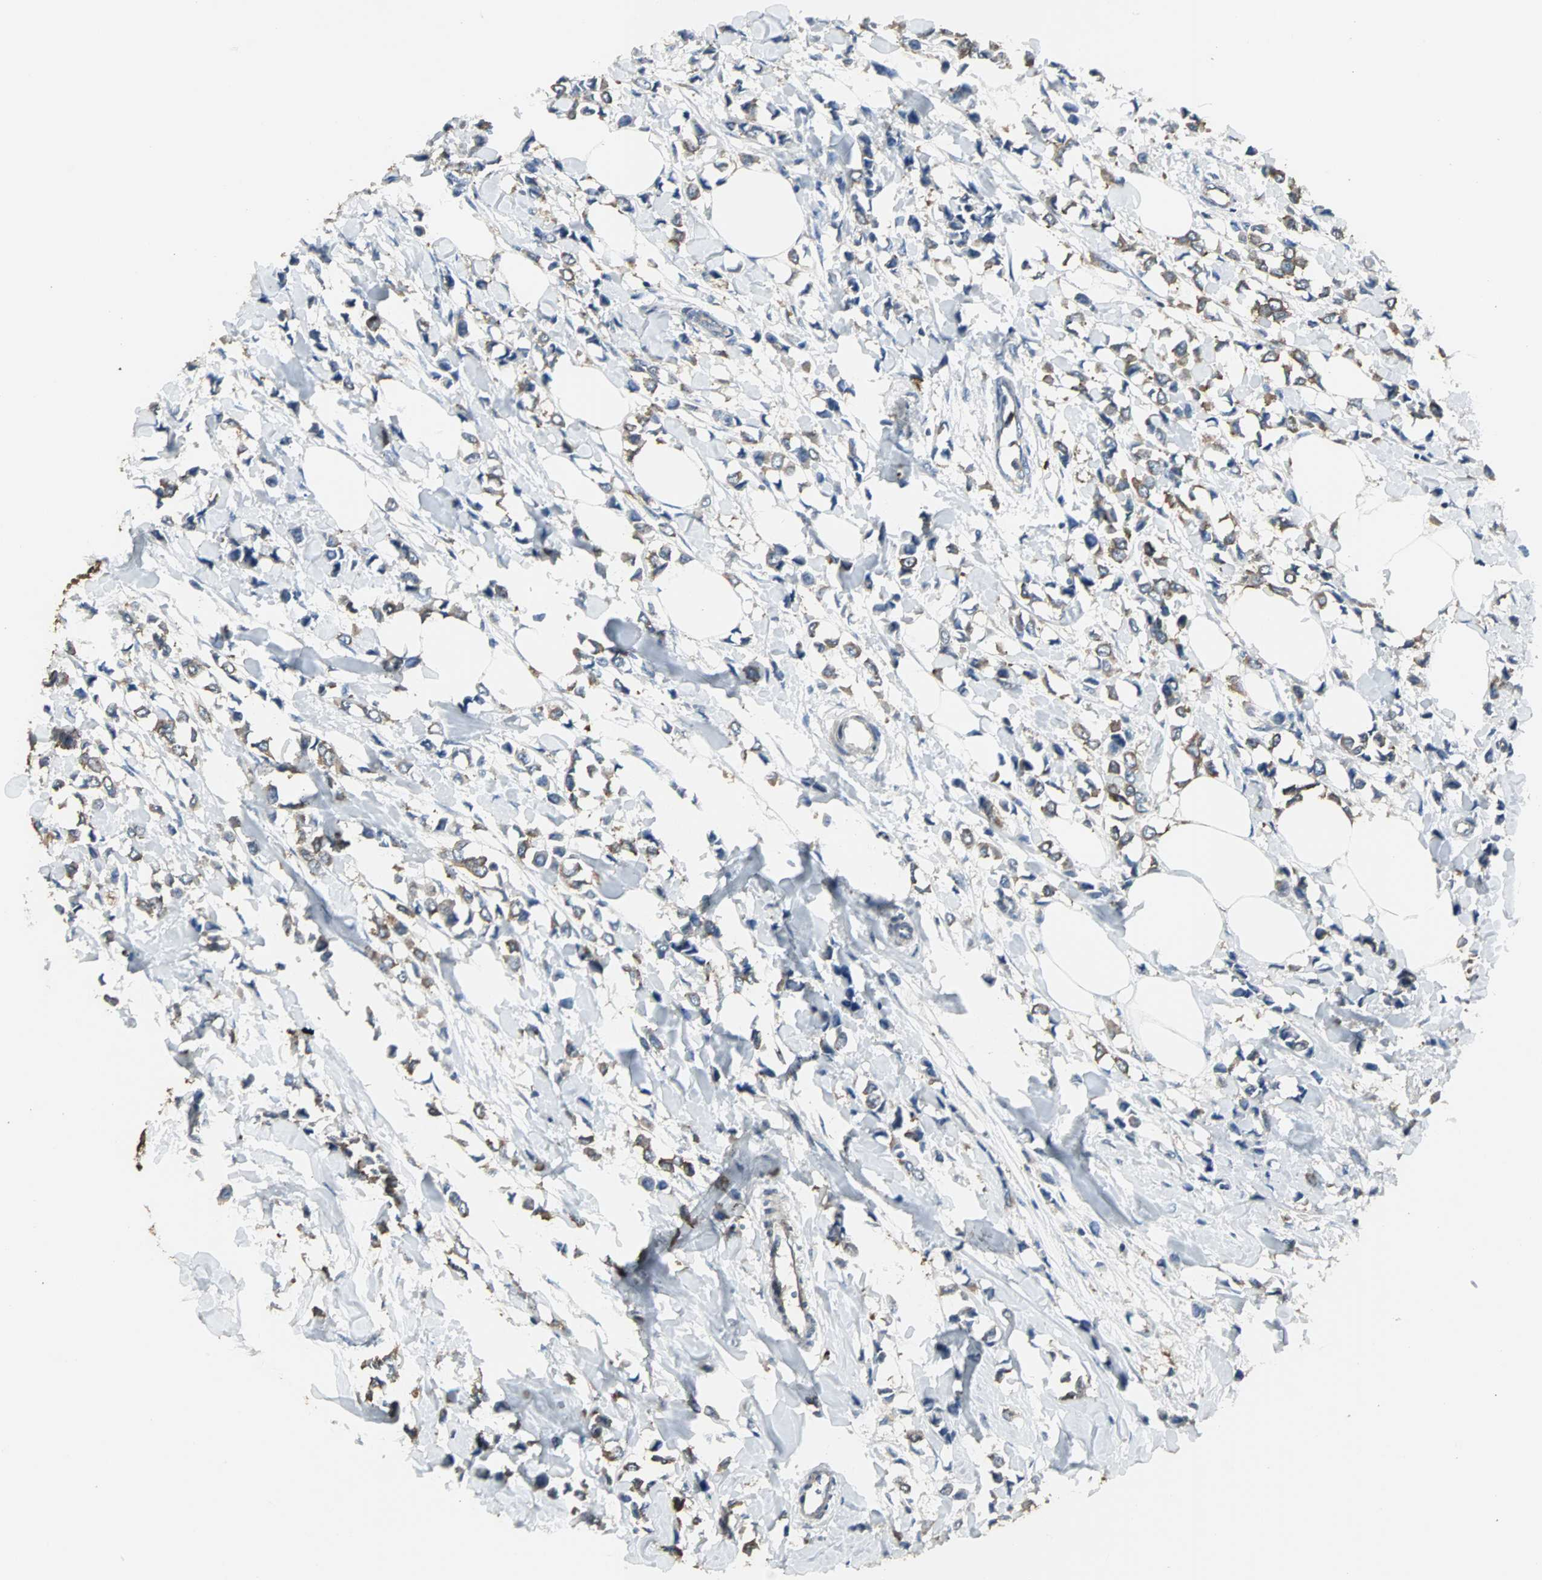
{"staining": {"intensity": "moderate", "quantity": ">75%", "location": "cytoplasmic/membranous"}, "tissue": "breast cancer", "cell_type": "Tumor cells", "image_type": "cancer", "snomed": [{"axis": "morphology", "description": "Lobular carcinoma"}, {"axis": "topography", "description": "Breast"}], "caption": "Moderate cytoplasmic/membranous expression for a protein is present in approximately >75% of tumor cells of breast lobular carcinoma using IHC.", "gene": "LRRFIP1", "patient": {"sex": "female", "age": 51}}